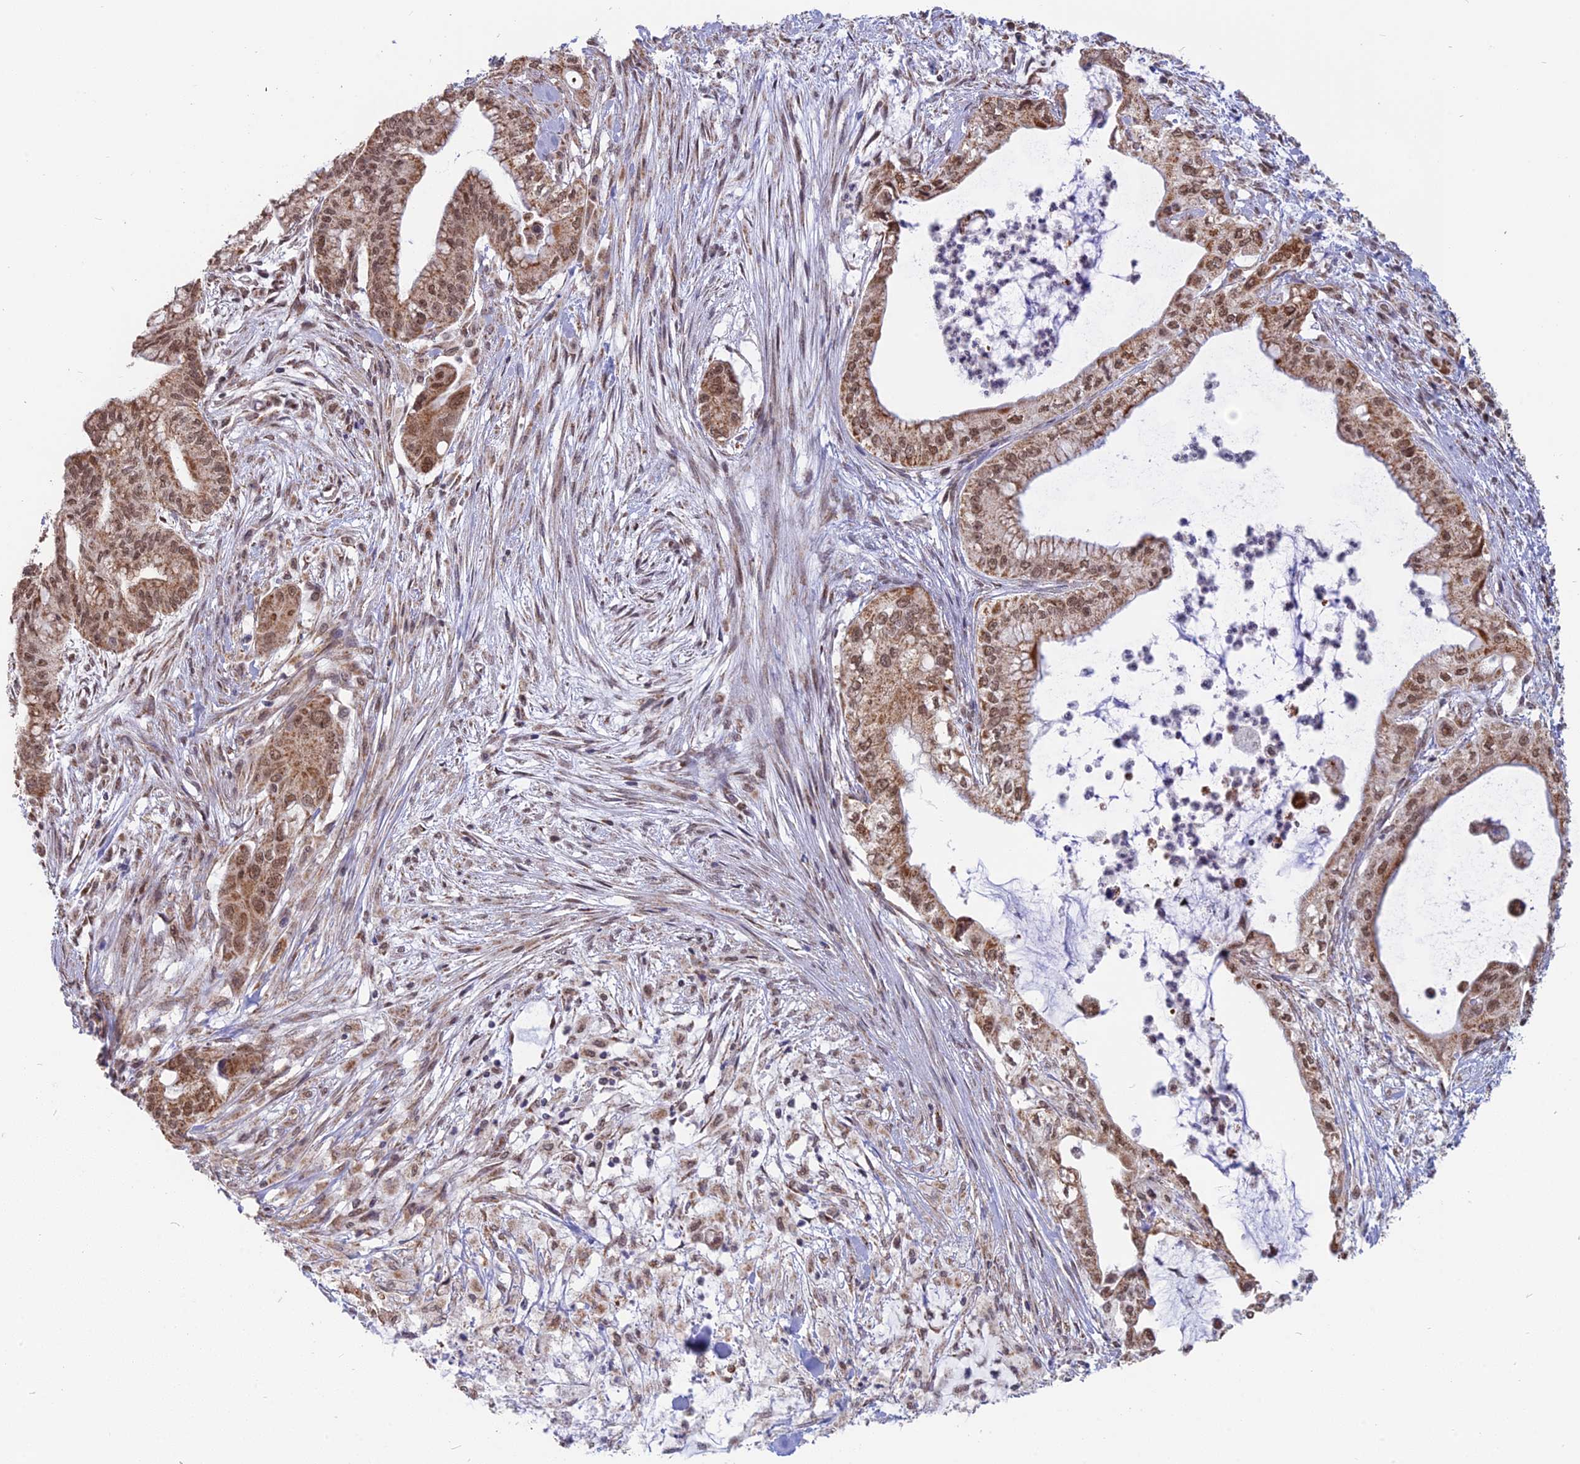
{"staining": {"intensity": "moderate", "quantity": ">75%", "location": "cytoplasmic/membranous,nuclear"}, "tissue": "pancreatic cancer", "cell_type": "Tumor cells", "image_type": "cancer", "snomed": [{"axis": "morphology", "description": "Adenocarcinoma, NOS"}, {"axis": "topography", "description": "Pancreas"}], "caption": "Moderate cytoplasmic/membranous and nuclear protein expression is appreciated in about >75% of tumor cells in pancreatic adenocarcinoma.", "gene": "ARHGAP40", "patient": {"sex": "male", "age": 46}}